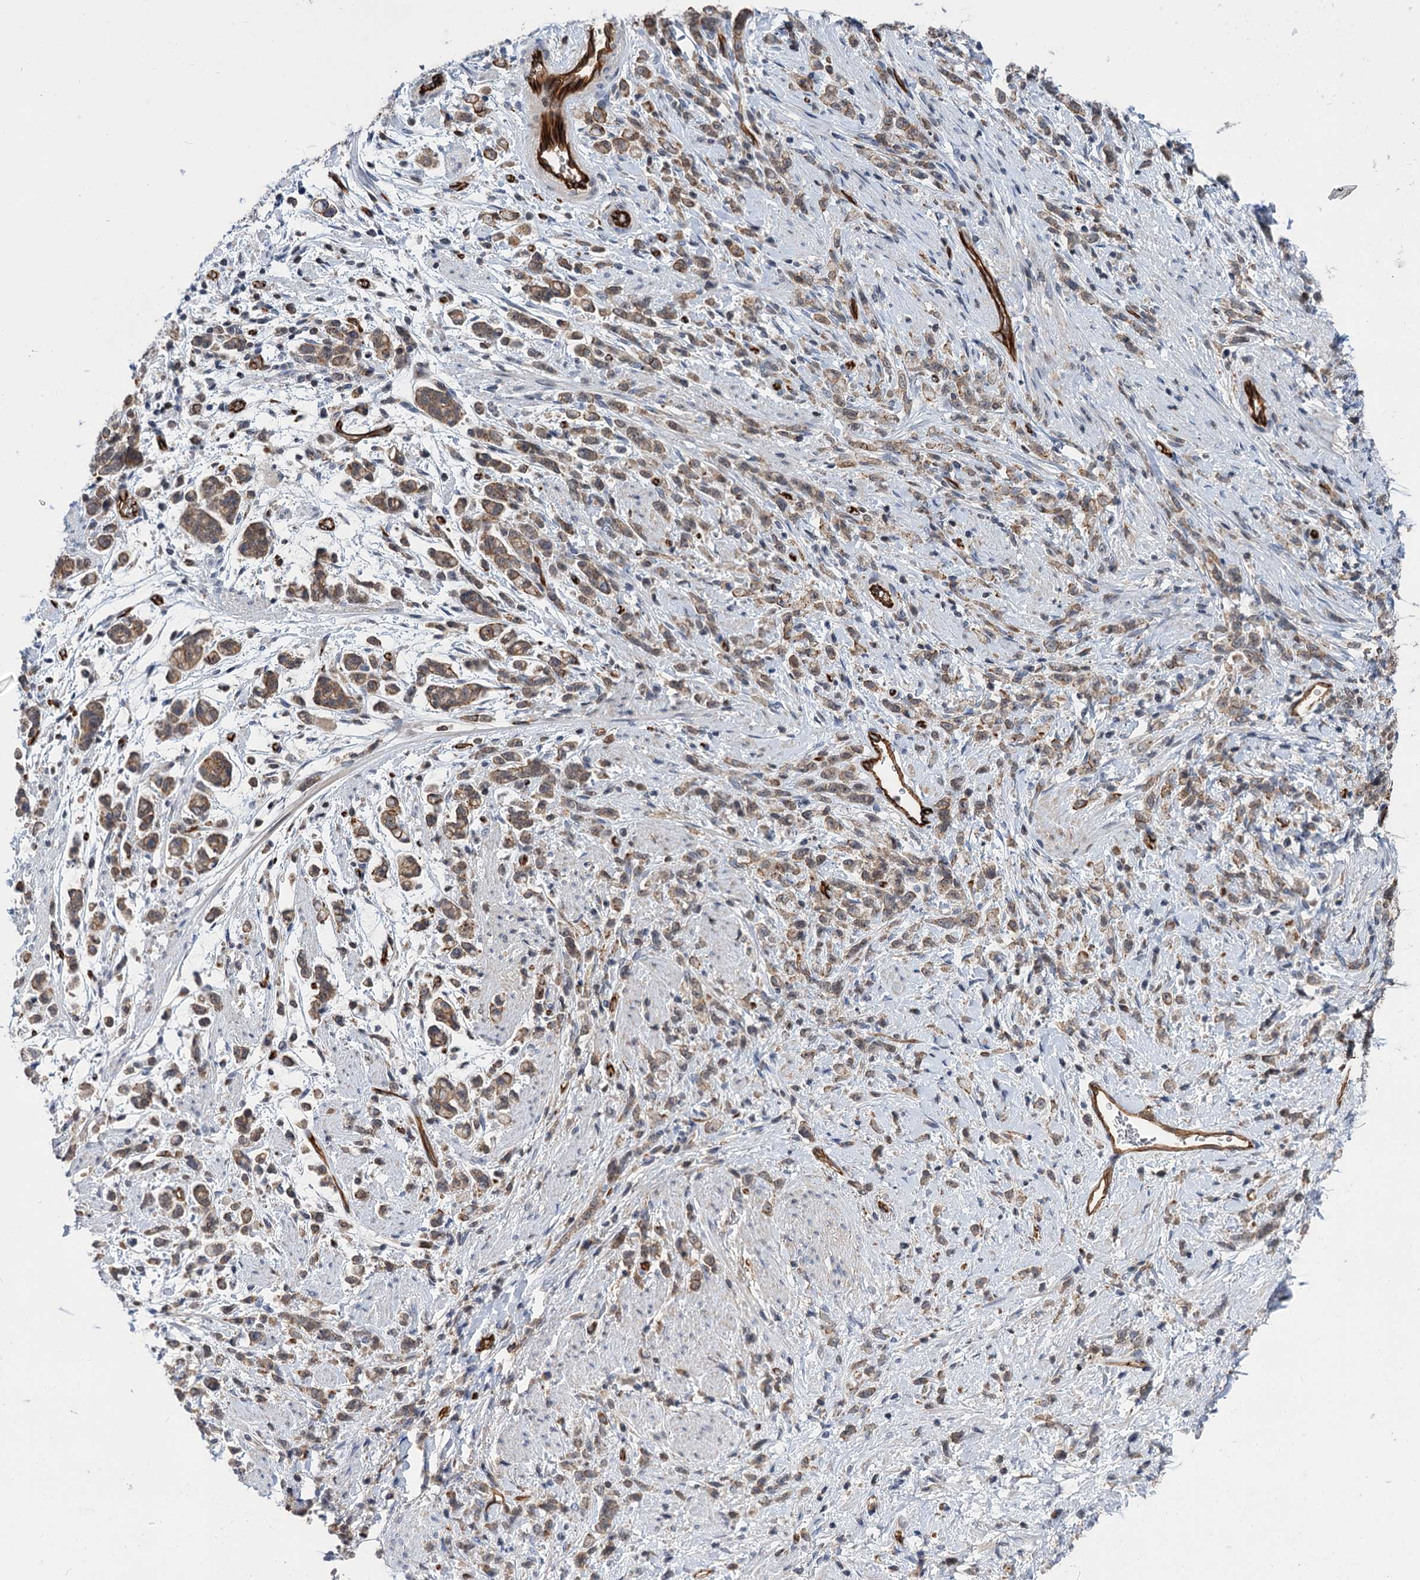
{"staining": {"intensity": "moderate", "quantity": ">75%", "location": "cytoplasmic/membranous"}, "tissue": "stomach cancer", "cell_type": "Tumor cells", "image_type": "cancer", "snomed": [{"axis": "morphology", "description": "Adenocarcinoma, NOS"}, {"axis": "topography", "description": "Stomach"}], "caption": "DAB (3,3'-diaminobenzidine) immunohistochemical staining of human stomach cancer exhibits moderate cytoplasmic/membranous protein expression in about >75% of tumor cells.", "gene": "ABLIM1", "patient": {"sex": "female", "age": 60}}